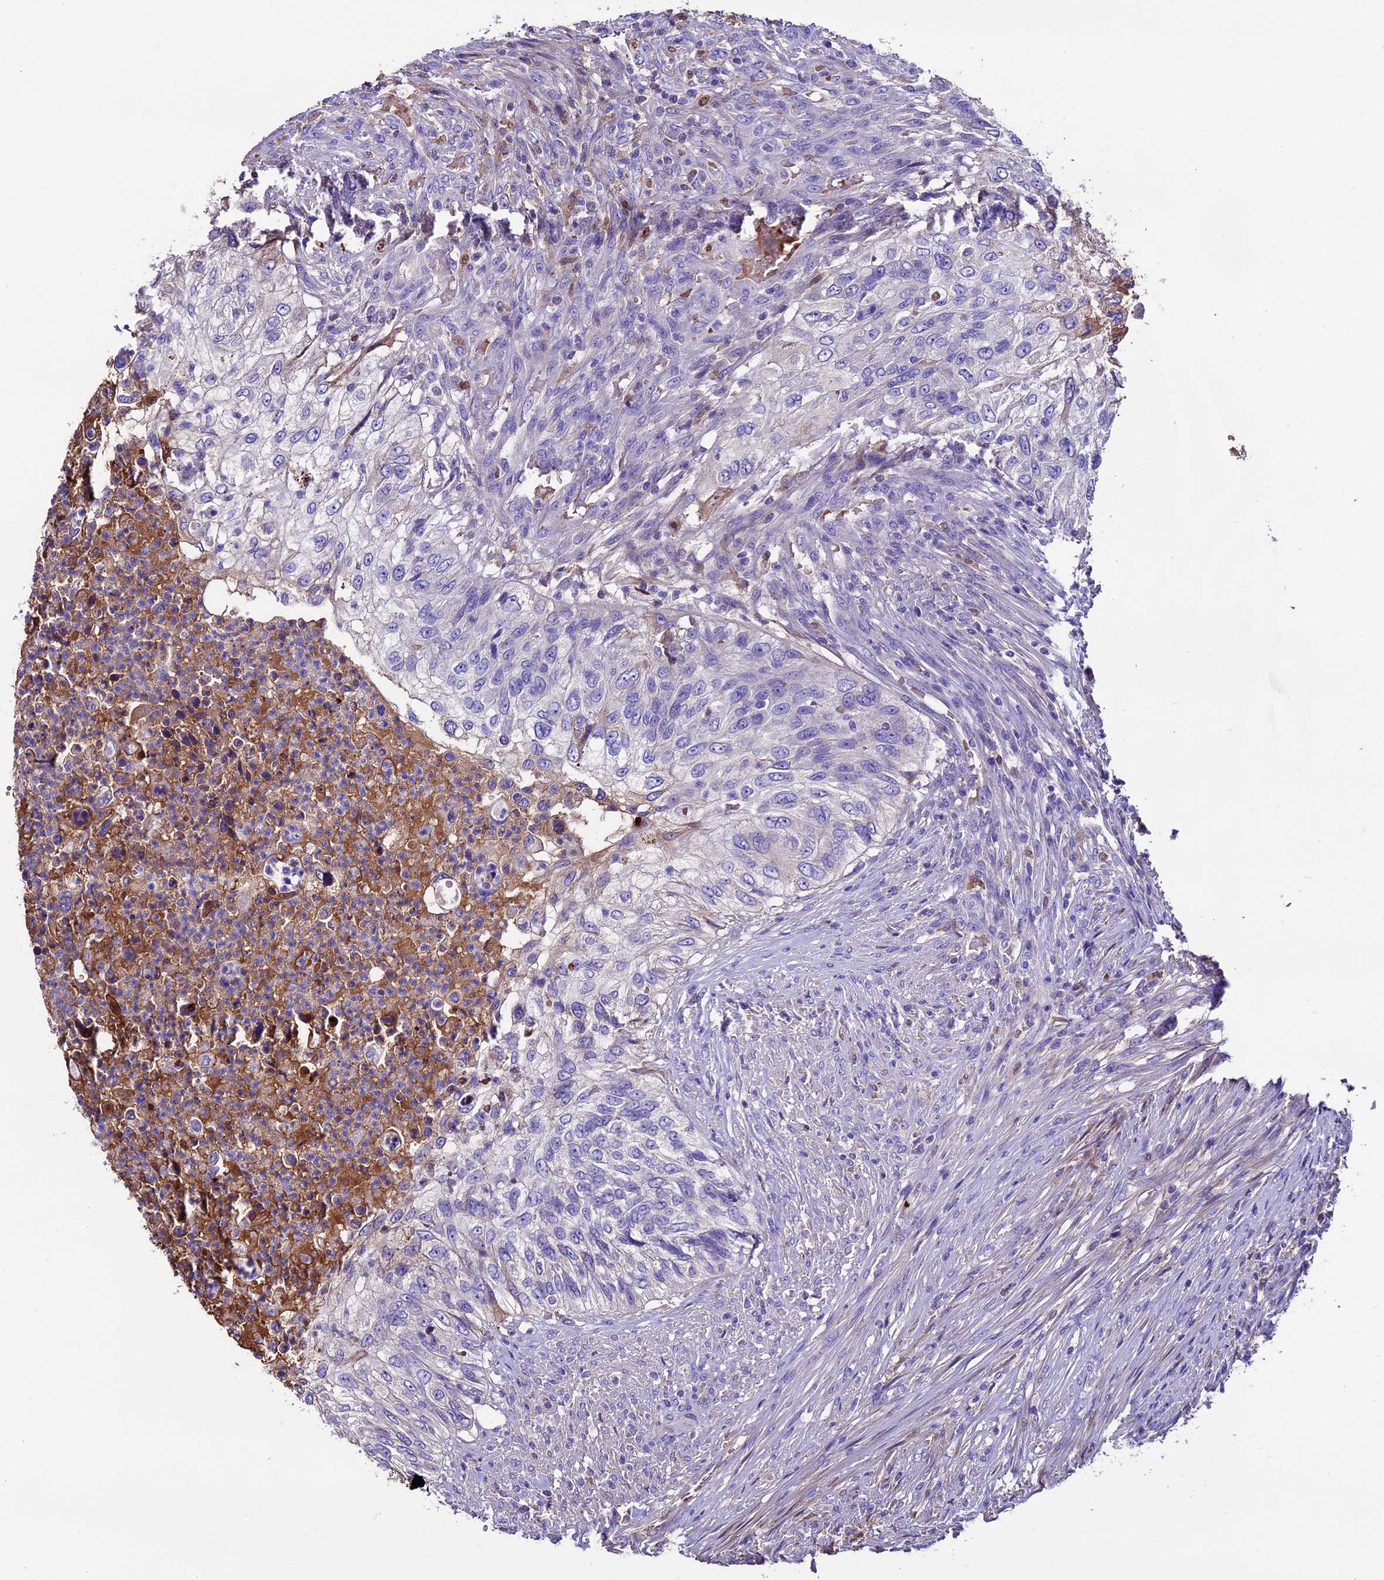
{"staining": {"intensity": "negative", "quantity": "none", "location": "none"}, "tissue": "urothelial cancer", "cell_type": "Tumor cells", "image_type": "cancer", "snomed": [{"axis": "morphology", "description": "Urothelial carcinoma, High grade"}, {"axis": "topography", "description": "Urinary bladder"}], "caption": "High magnification brightfield microscopy of urothelial carcinoma (high-grade) stained with DAB (3,3'-diaminobenzidine) (brown) and counterstained with hematoxylin (blue): tumor cells show no significant staining. (Brightfield microscopy of DAB (3,3'-diaminobenzidine) immunohistochemistry (IHC) at high magnification).", "gene": "TCP11L2", "patient": {"sex": "female", "age": 60}}